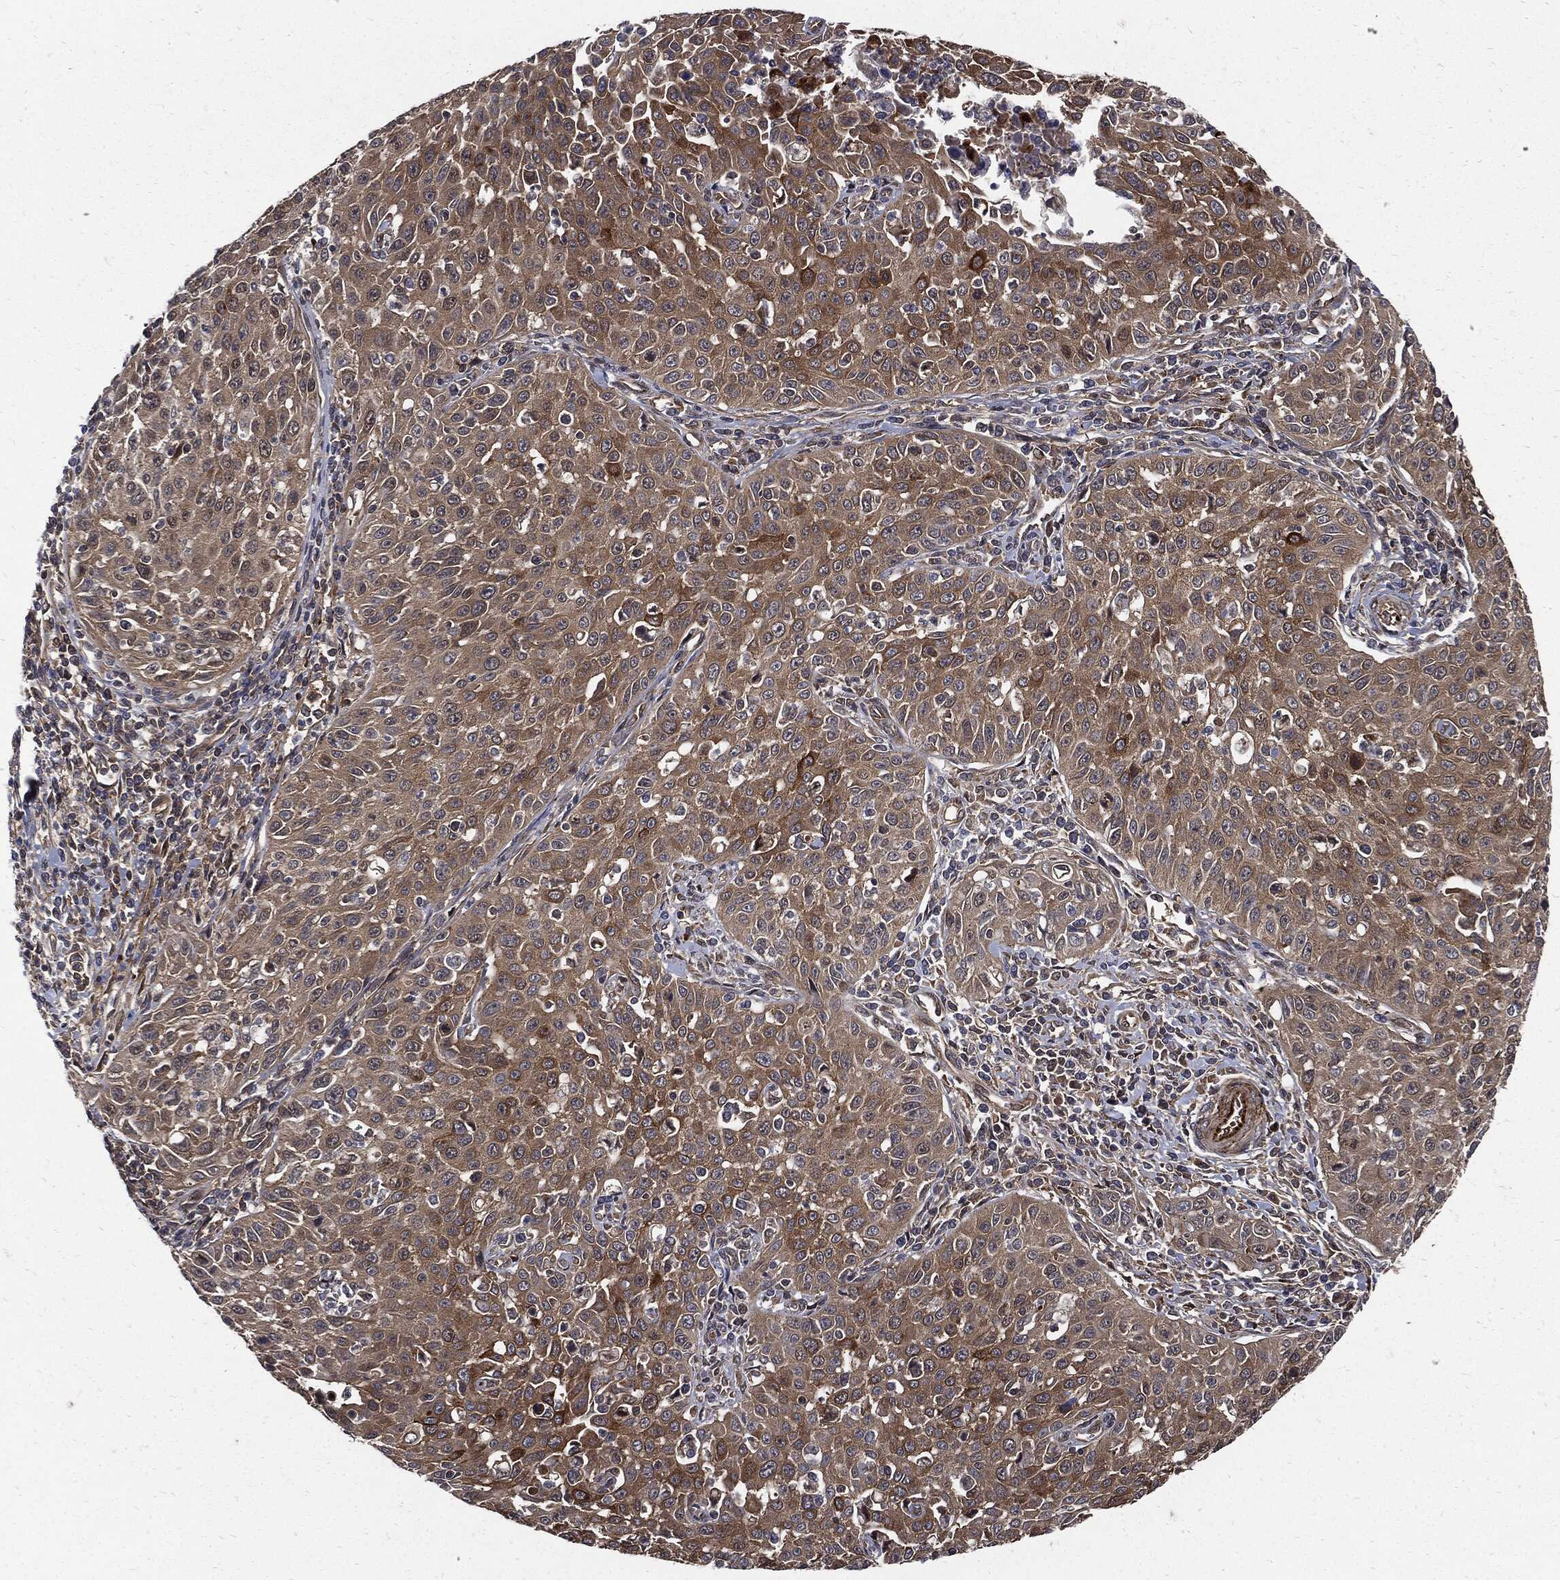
{"staining": {"intensity": "strong", "quantity": "<25%", "location": "cytoplasmic/membranous"}, "tissue": "cervical cancer", "cell_type": "Tumor cells", "image_type": "cancer", "snomed": [{"axis": "morphology", "description": "Squamous cell carcinoma, NOS"}, {"axis": "topography", "description": "Cervix"}], "caption": "Squamous cell carcinoma (cervical) stained for a protein (brown) shows strong cytoplasmic/membranous positive staining in approximately <25% of tumor cells.", "gene": "CLU", "patient": {"sex": "female", "age": 26}}